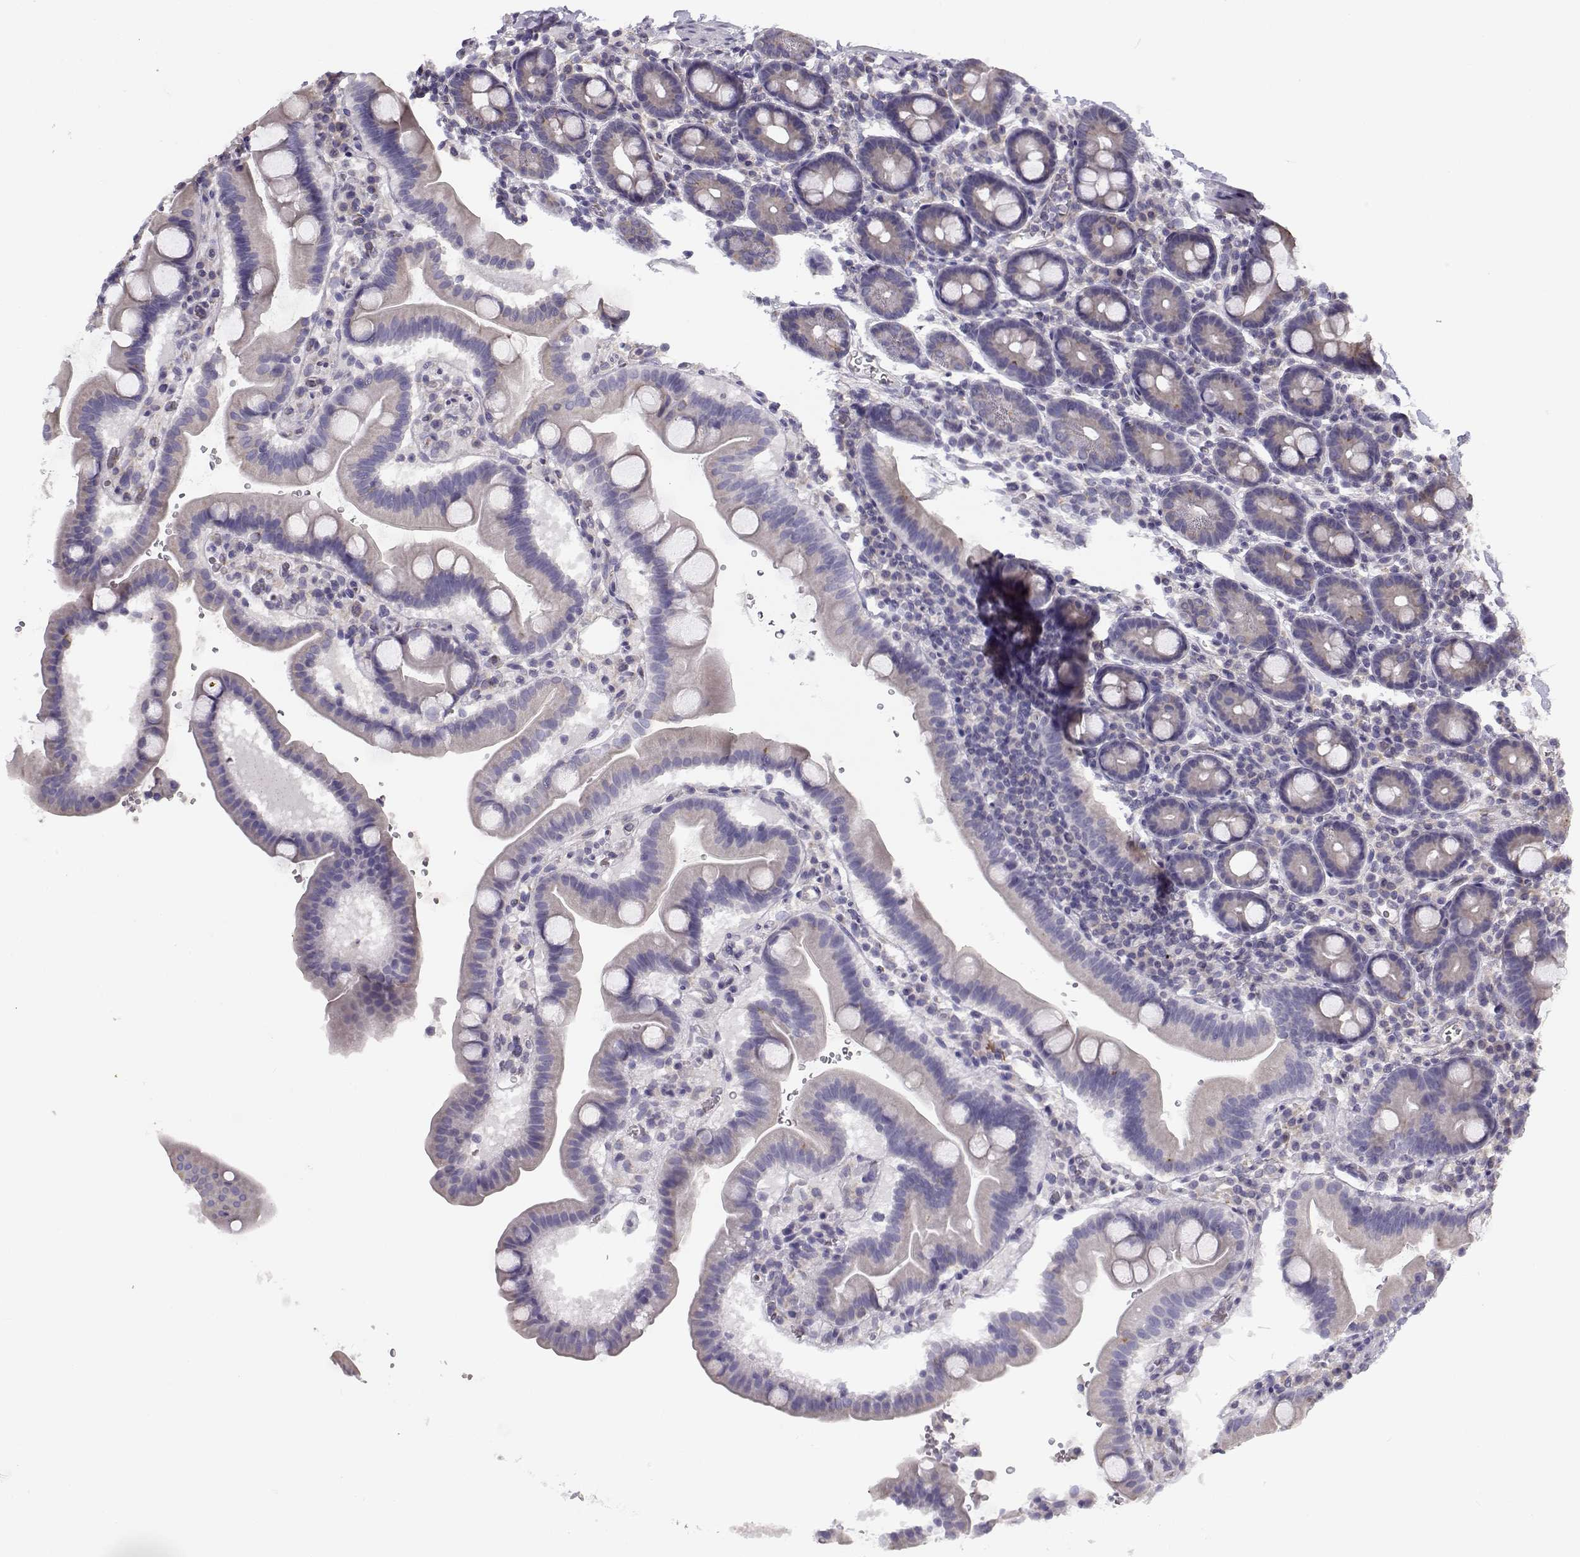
{"staining": {"intensity": "weak", "quantity": "<25%", "location": "cytoplasmic/membranous"}, "tissue": "duodenum", "cell_type": "Glandular cells", "image_type": "normal", "snomed": [{"axis": "morphology", "description": "Normal tissue, NOS"}, {"axis": "topography", "description": "Duodenum"}], "caption": "High power microscopy image of an immunohistochemistry (IHC) image of benign duodenum, revealing no significant expression in glandular cells.", "gene": "BEND6", "patient": {"sex": "male", "age": 59}}